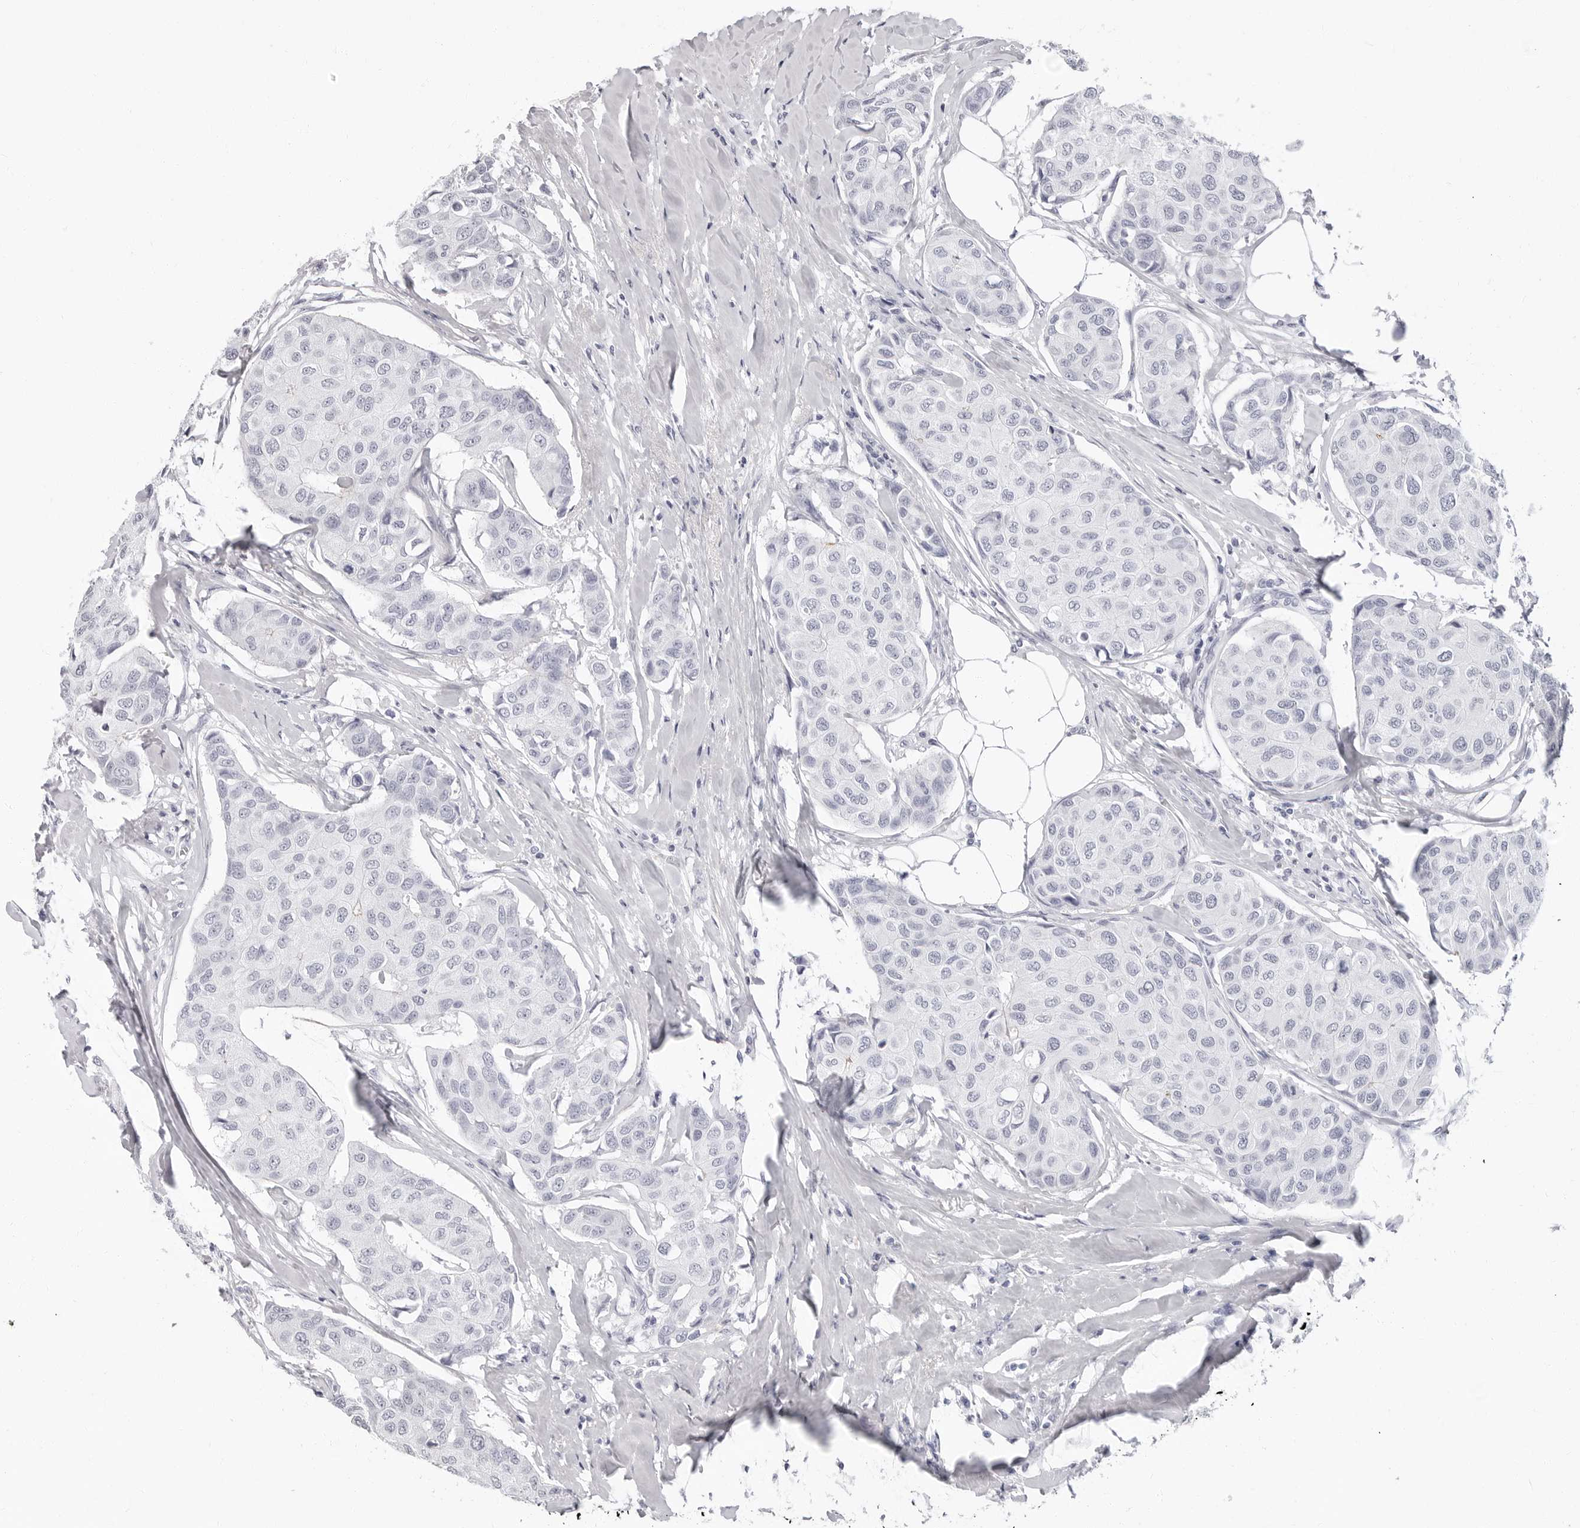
{"staining": {"intensity": "negative", "quantity": "none", "location": "none"}, "tissue": "breast cancer", "cell_type": "Tumor cells", "image_type": "cancer", "snomed": [{"axis": "morphology", "description": "Duct carcinoma"}, {"axis": "topography", "description": "Breast"}], "caption": "IHC photomicrograph of neoplastic tissue: human breast cancer stained with DAB (3,3'-diaminobenzidine) demonstrates no significant protein expression in tumor cells.", "gene": "ERICH3", "patient": {"sex": "female", "age": 80}}